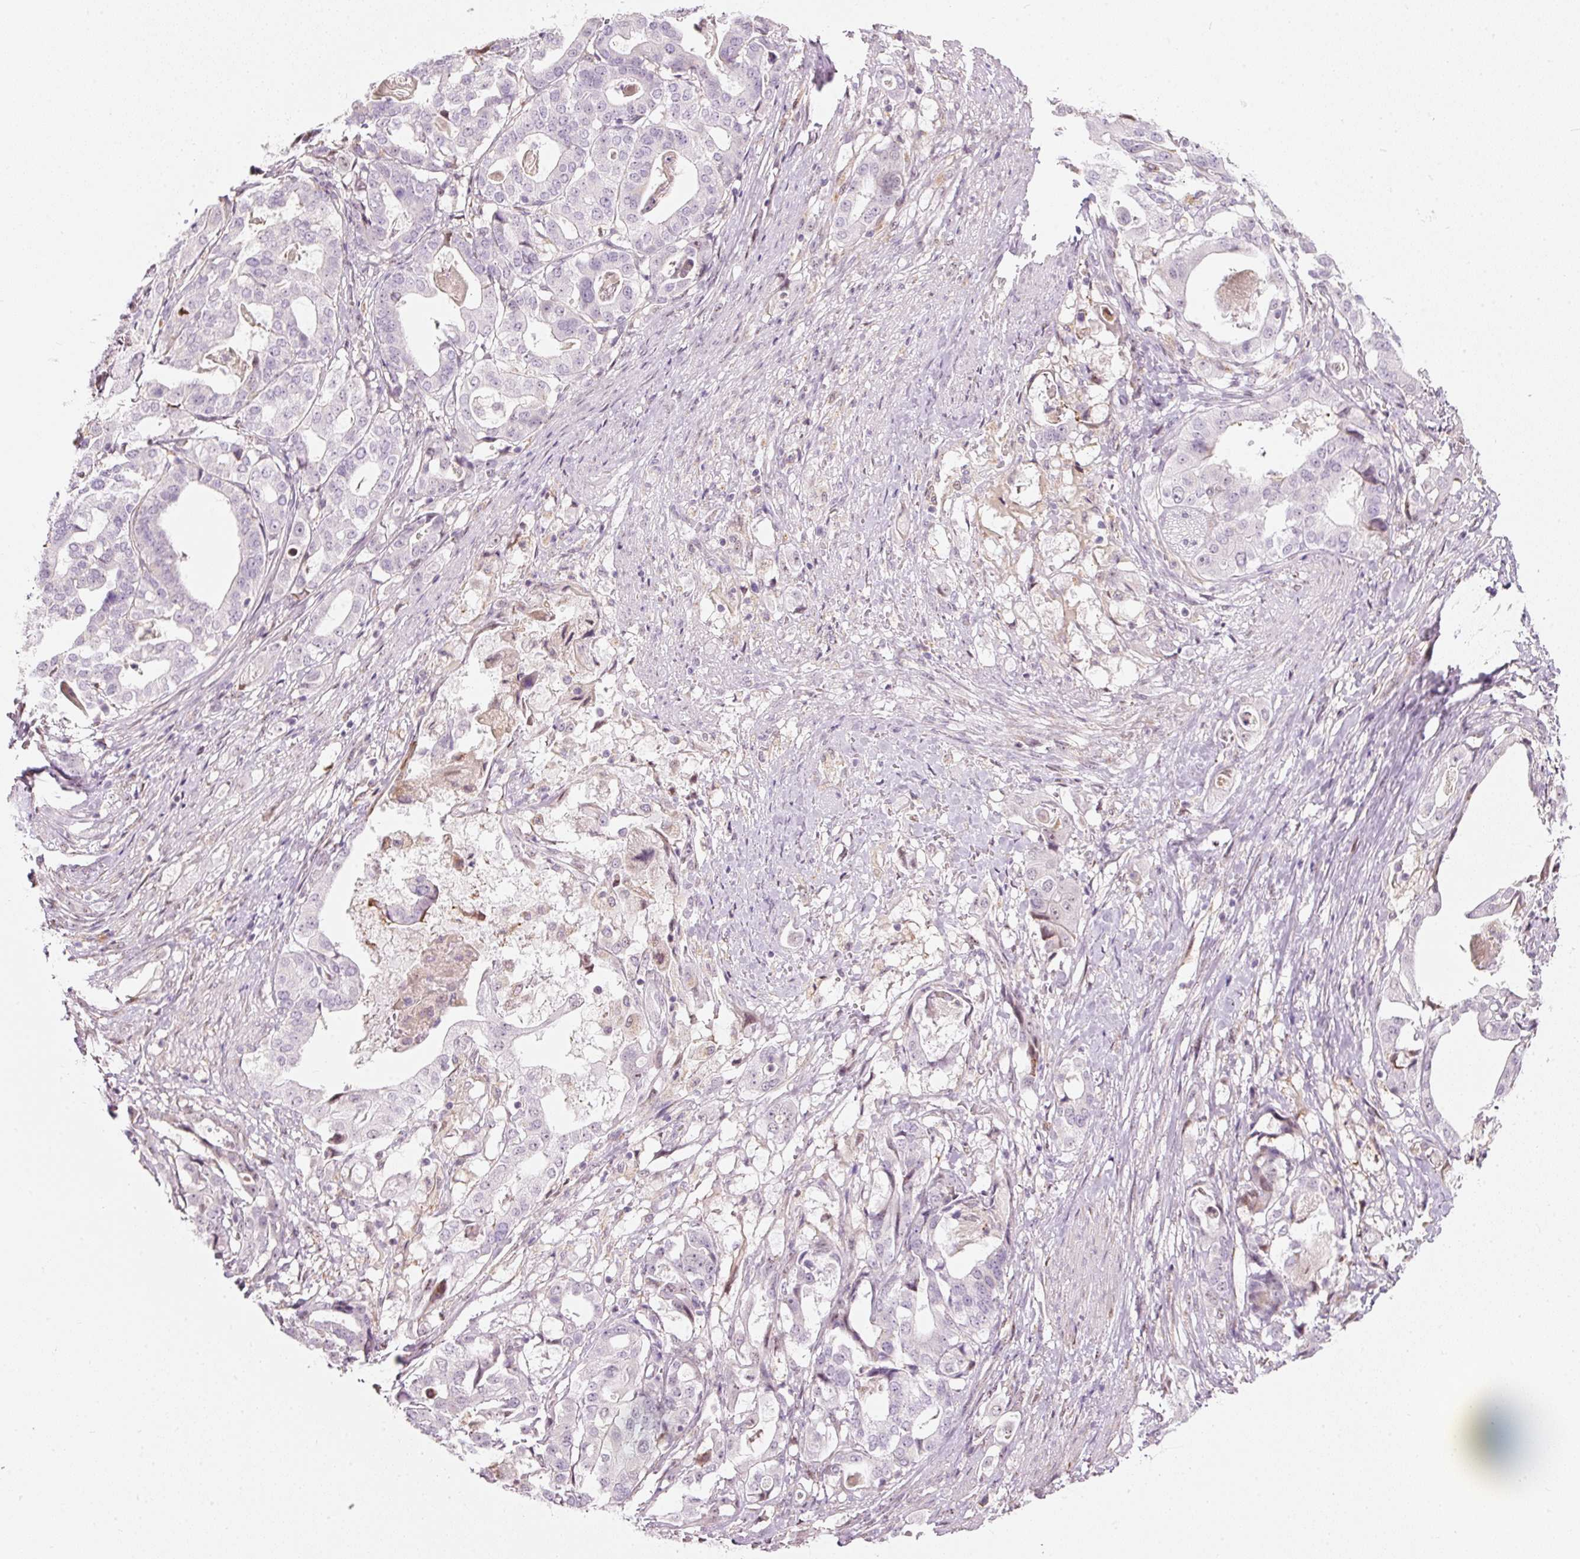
{"staining": {"intensity": "negative", "quantity": "none", "location": "none"}, "tissue": "stomach cancer", "cell_type": "Tumor cells", "image_type": "cancer", "snomed": [{"axis": "morphology", "description": "Adenocarcinoma, NOS"}, {"axis": "topography", "description": "Stomach"}], "caption": "Tumor cells show no significant expression in stomach adenocarcinoma. The staining is performed using DAB (3,3'-diaminobenzidine) brown chromogen with nuclei counter-stained in using hematoxylin.", "gene": "RNF39", "patient": {"sex": "male", "age": 48}}